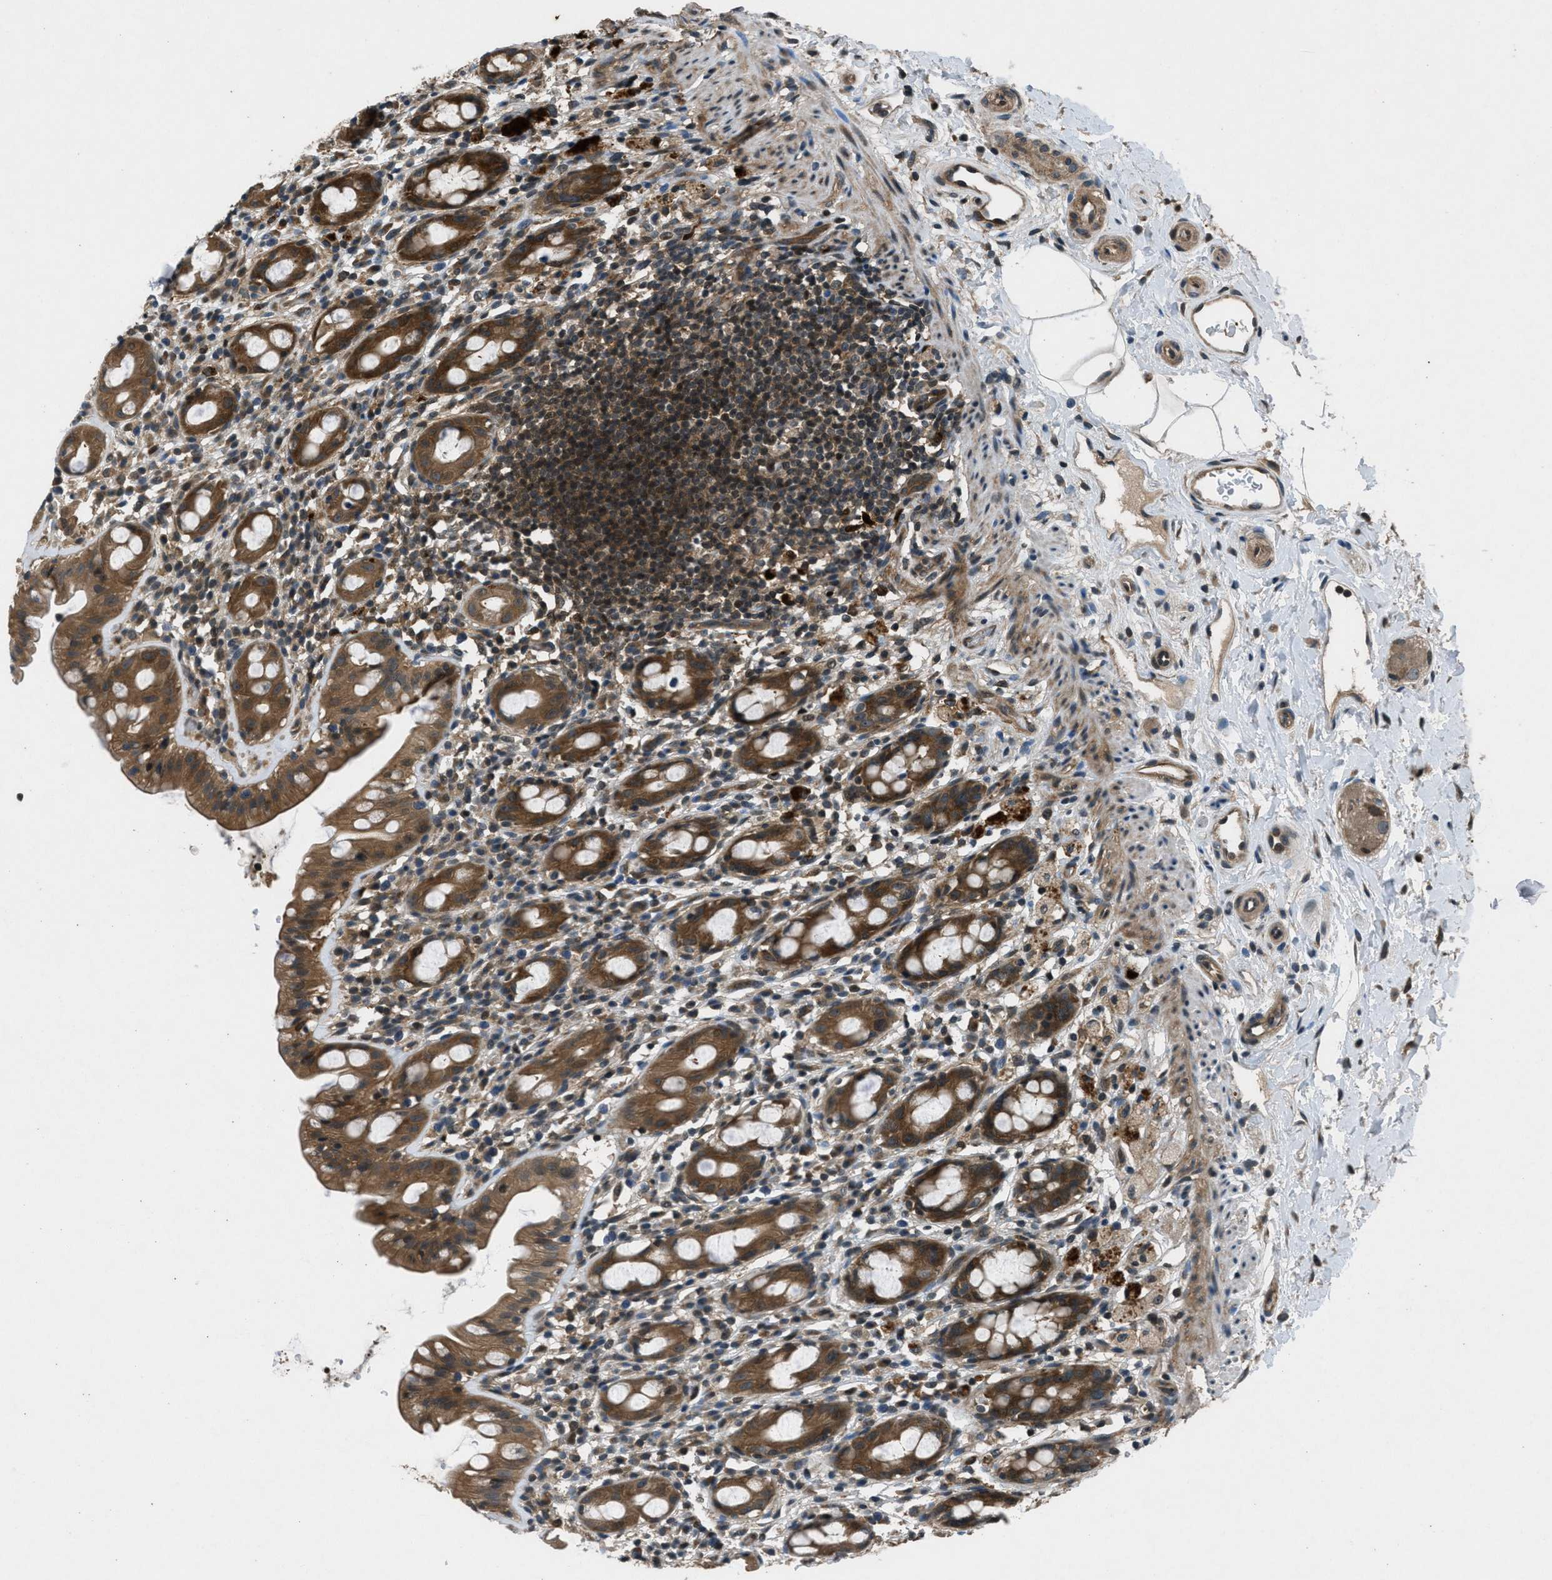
{"staining": {"intensity": "strong", "quantity": ">75%", "location": "cytoplasmic/membranous"}, "tissue": "rectum", "cell_type": "Glandular cells", "image_type": "normal", "snomed": [{"axis": "morphology", "description": "Normal tissue, NOS"}, {"axis": "topography", "description": "Rectum"}], "caption": "Rectum was stained to show a protein in brown. There is high levels of strong cytoplasmic/membranous positivity in approximately >75% of glandular cells.", "gene": "EPSTI1", "patient": {"sex": "male", "age": 44}}